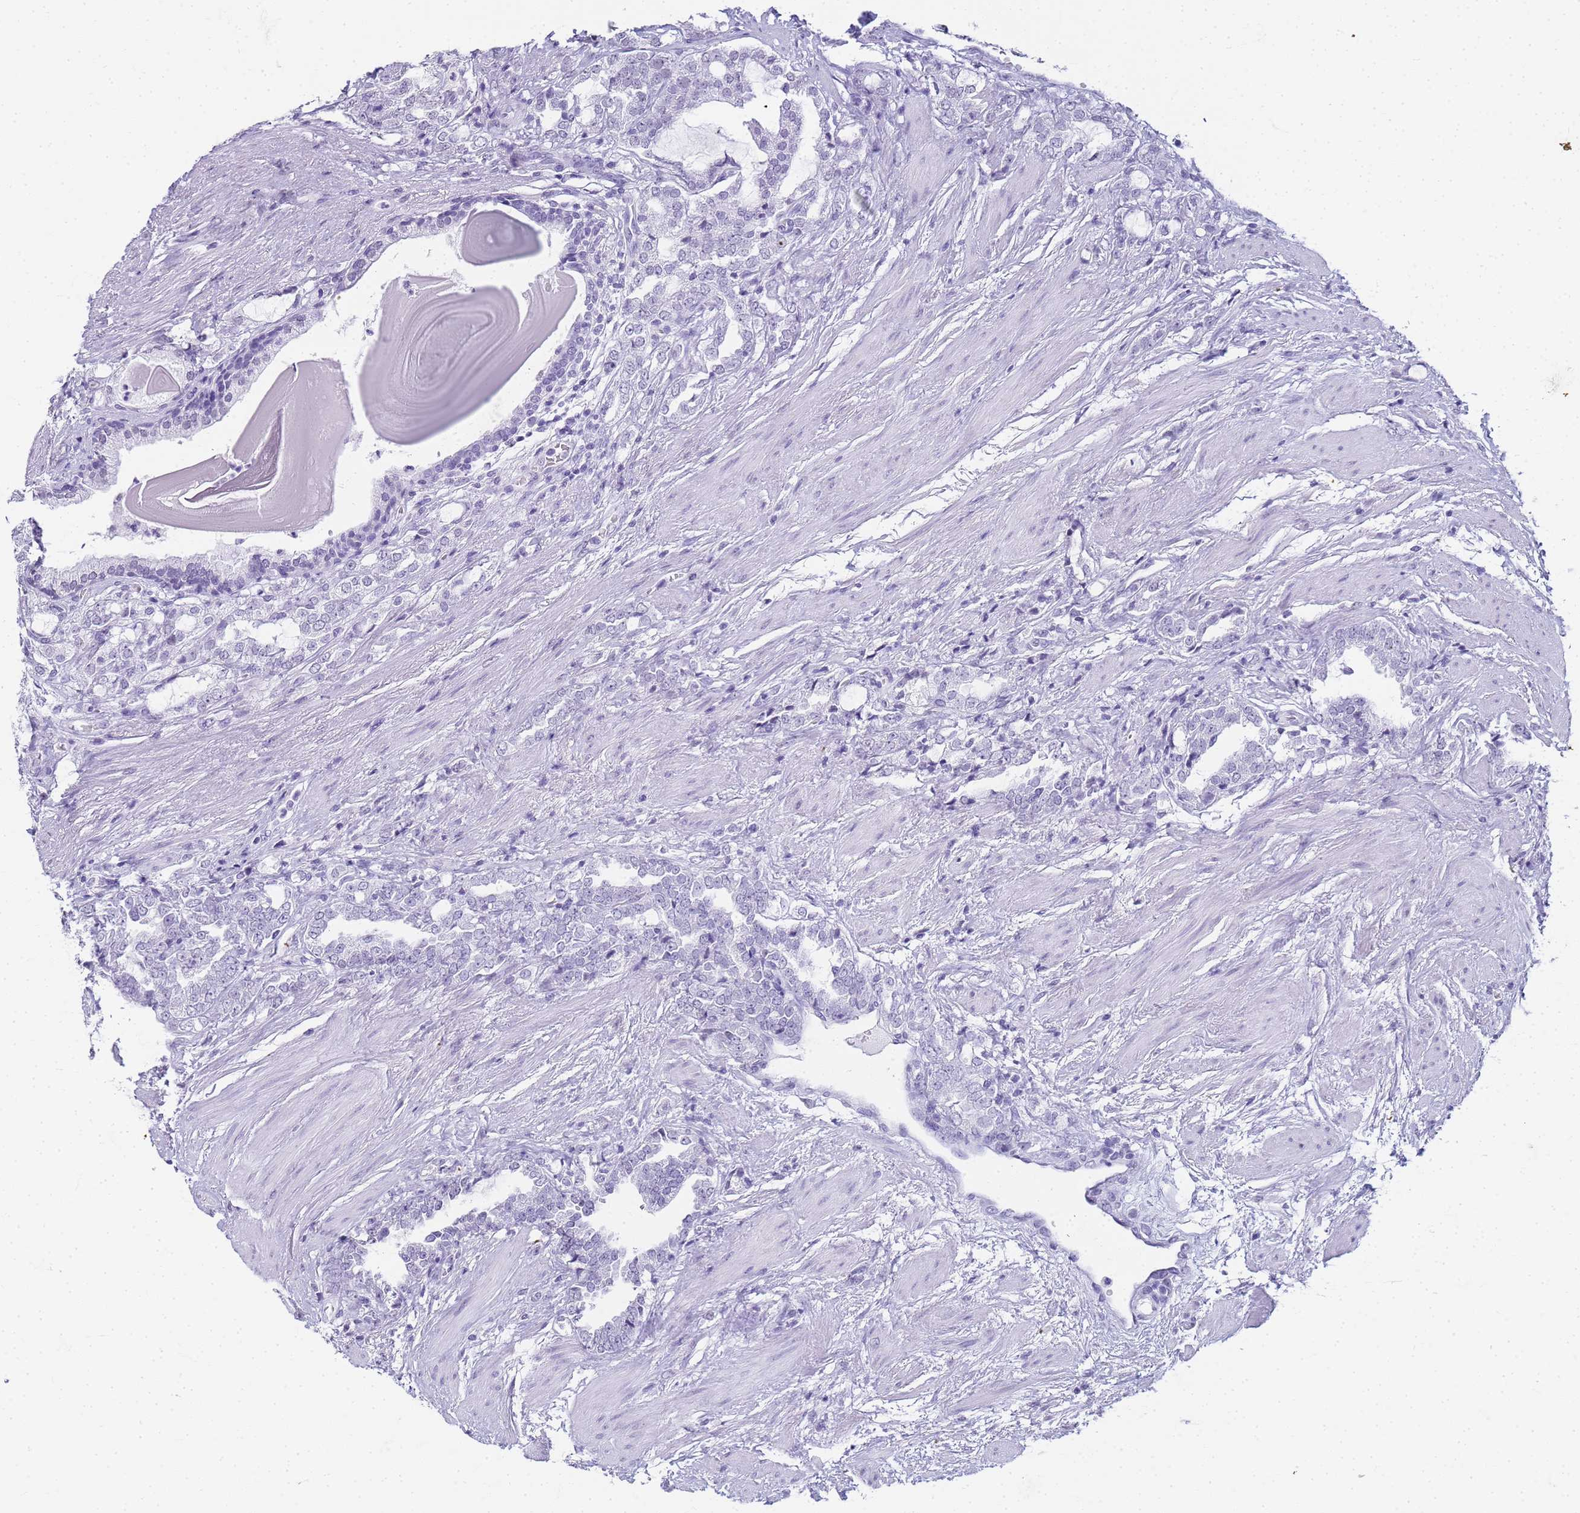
{"staining": {"intensity": "negative", "quantity": "none", "location": "none"}, "tissue": "prostate cancer", "cell_type": "Tumor cells", "image_type": "cancer", "snomed": [{"axis": "morphology", "description": "Adenocarcinoma, High grade"}, {"axis": "topography", "description": "Prostate"}], "caption": "There is no significant expression in tumor cells of adenocarcinoma (high-grade) (prostate).", "gene": "SLC7A9", "patient": {"sex": "male", "age": 64}}